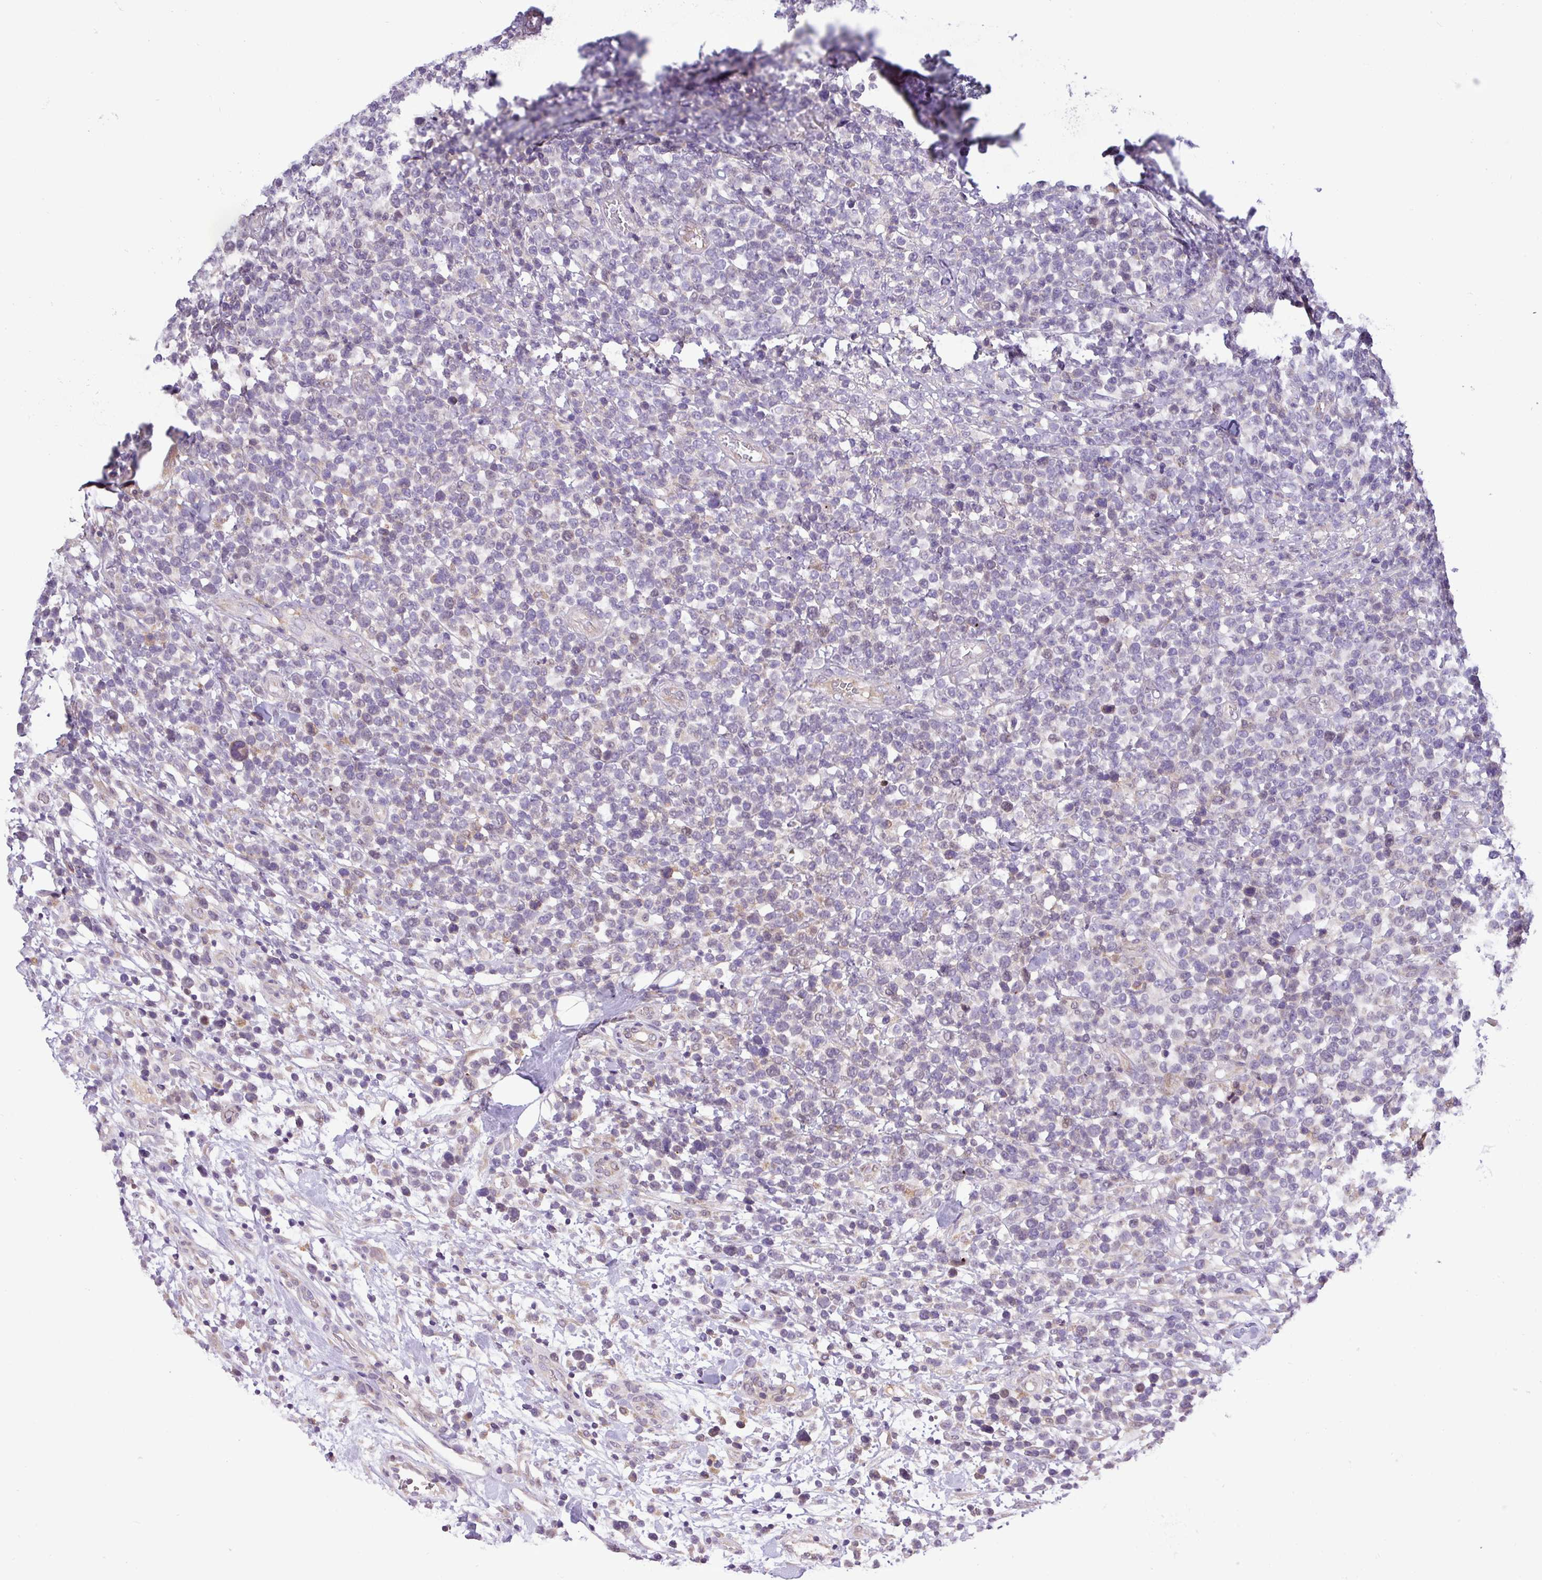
{"staining": {"intensity": "negative", "quantity": "none", "location": "none"}, "tissue": "lymphoma", "cell_type": "Tumor cells", "image_type": "cancer", "snomed": [{"axis": "morphology", "description": "Malignant lymphoma, non-Hodgkin's type, High grade"}, {"axis": "topography", "description": "Soft tissue"}], "caption": "DAB (3,3'-diaminobenzidine) immunohistochemical staining of human high-grade malignant lymphoma, non-Hodgkin's type exhibits no significant expression in tumor cells.", "gene": "SFTPB", "patient": {"sex": "female", "age": 56}}